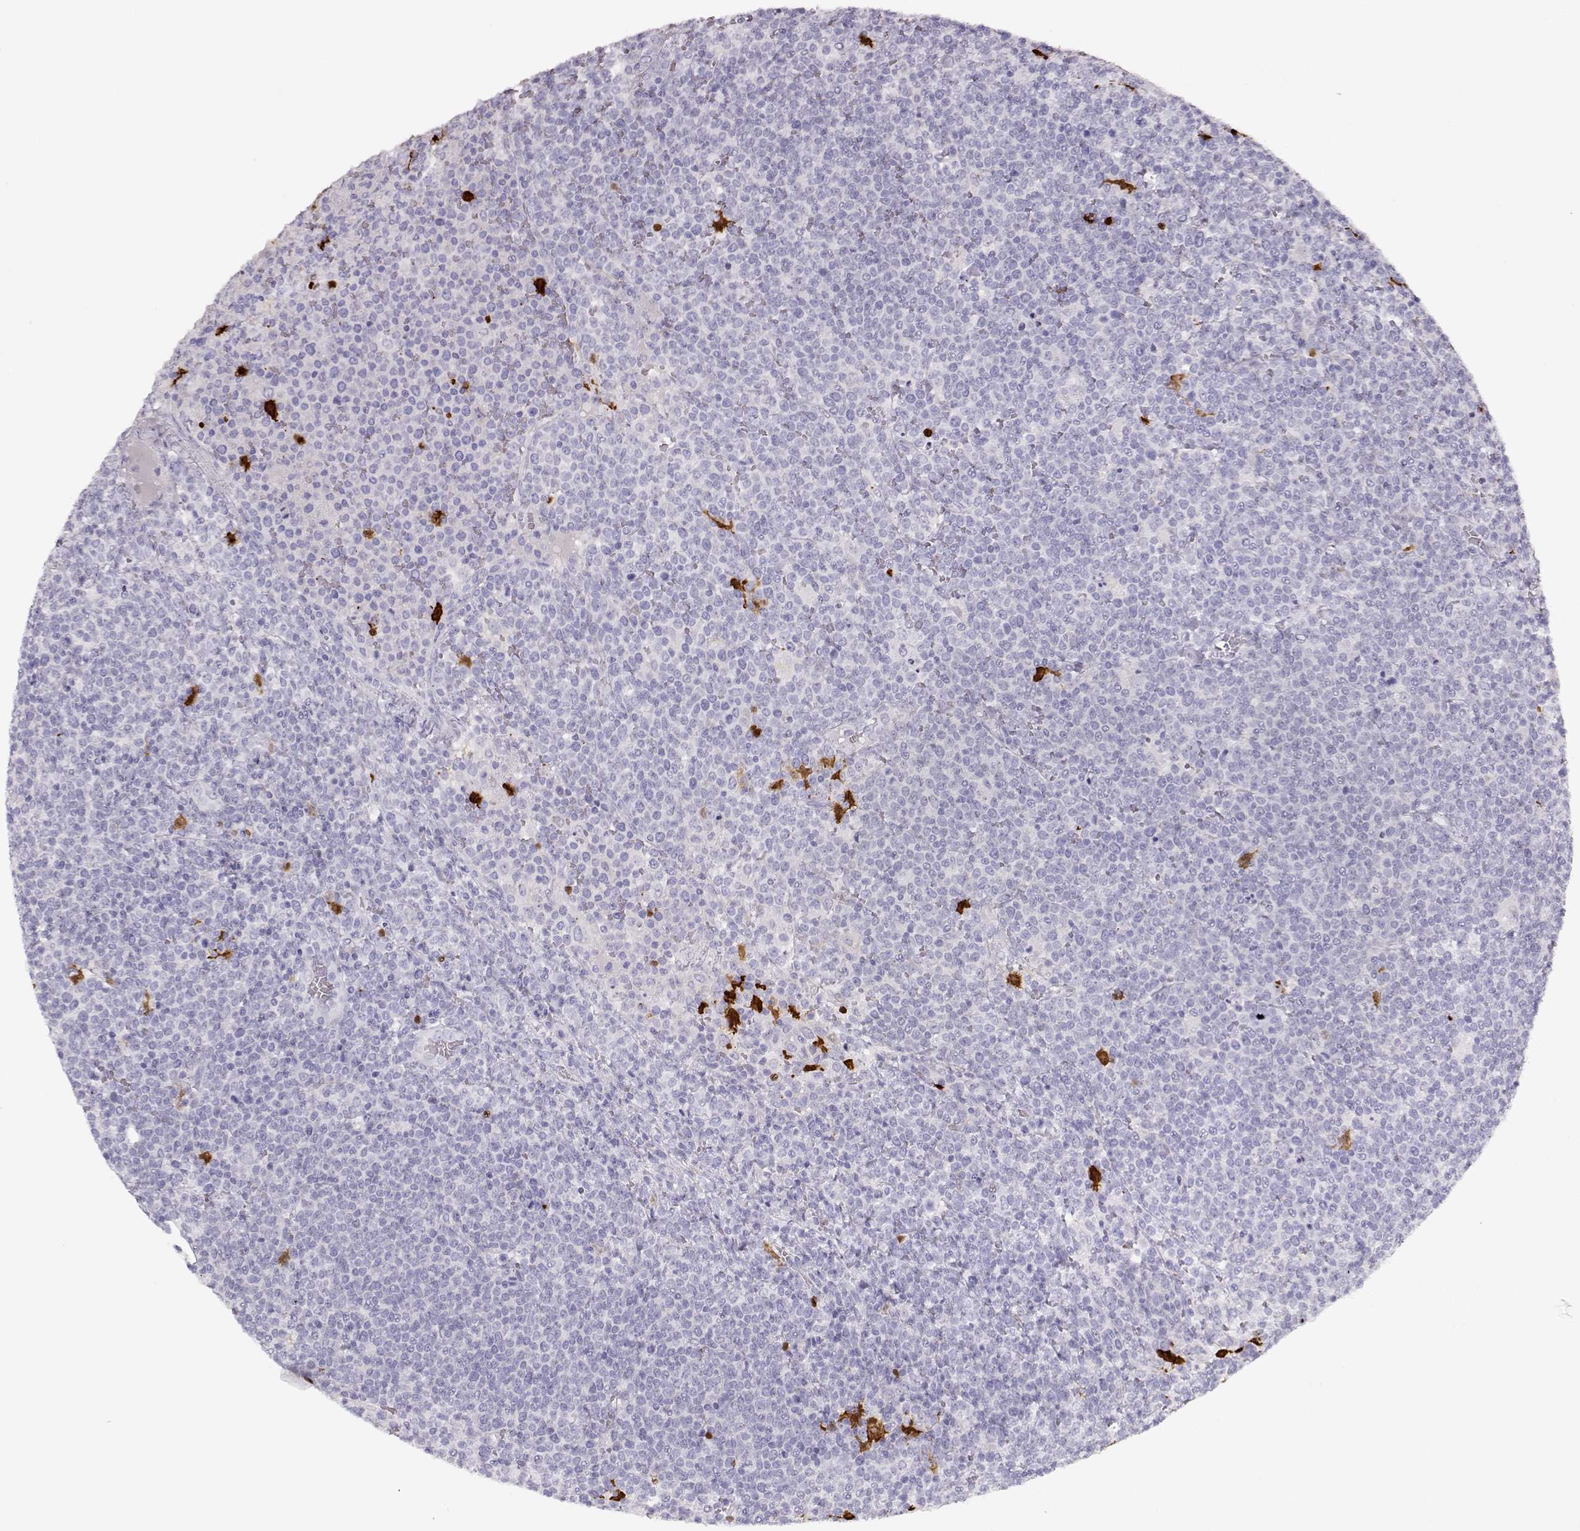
{"staining": {"intensity": "negative", "quantity": "none", "location": "none"}, "tissue": "lymphoma", "cell_type": "Tumor cells", "image_type": "cancer", "snomed": [{"axis": "morphology", "description": "Malignant lymphoma, non-Hodgkin's type, High grade"}, {"axis": "topography", "description": "Lymph node"}], "caption": "Immunohistochemistry (IHC) of human high-grade malignant lymphoma, non-Hodgkin's type demonstrates no positivity in tumor cells.", "gene": "S100B", "patient": {"sex": "male", "age": 61}}